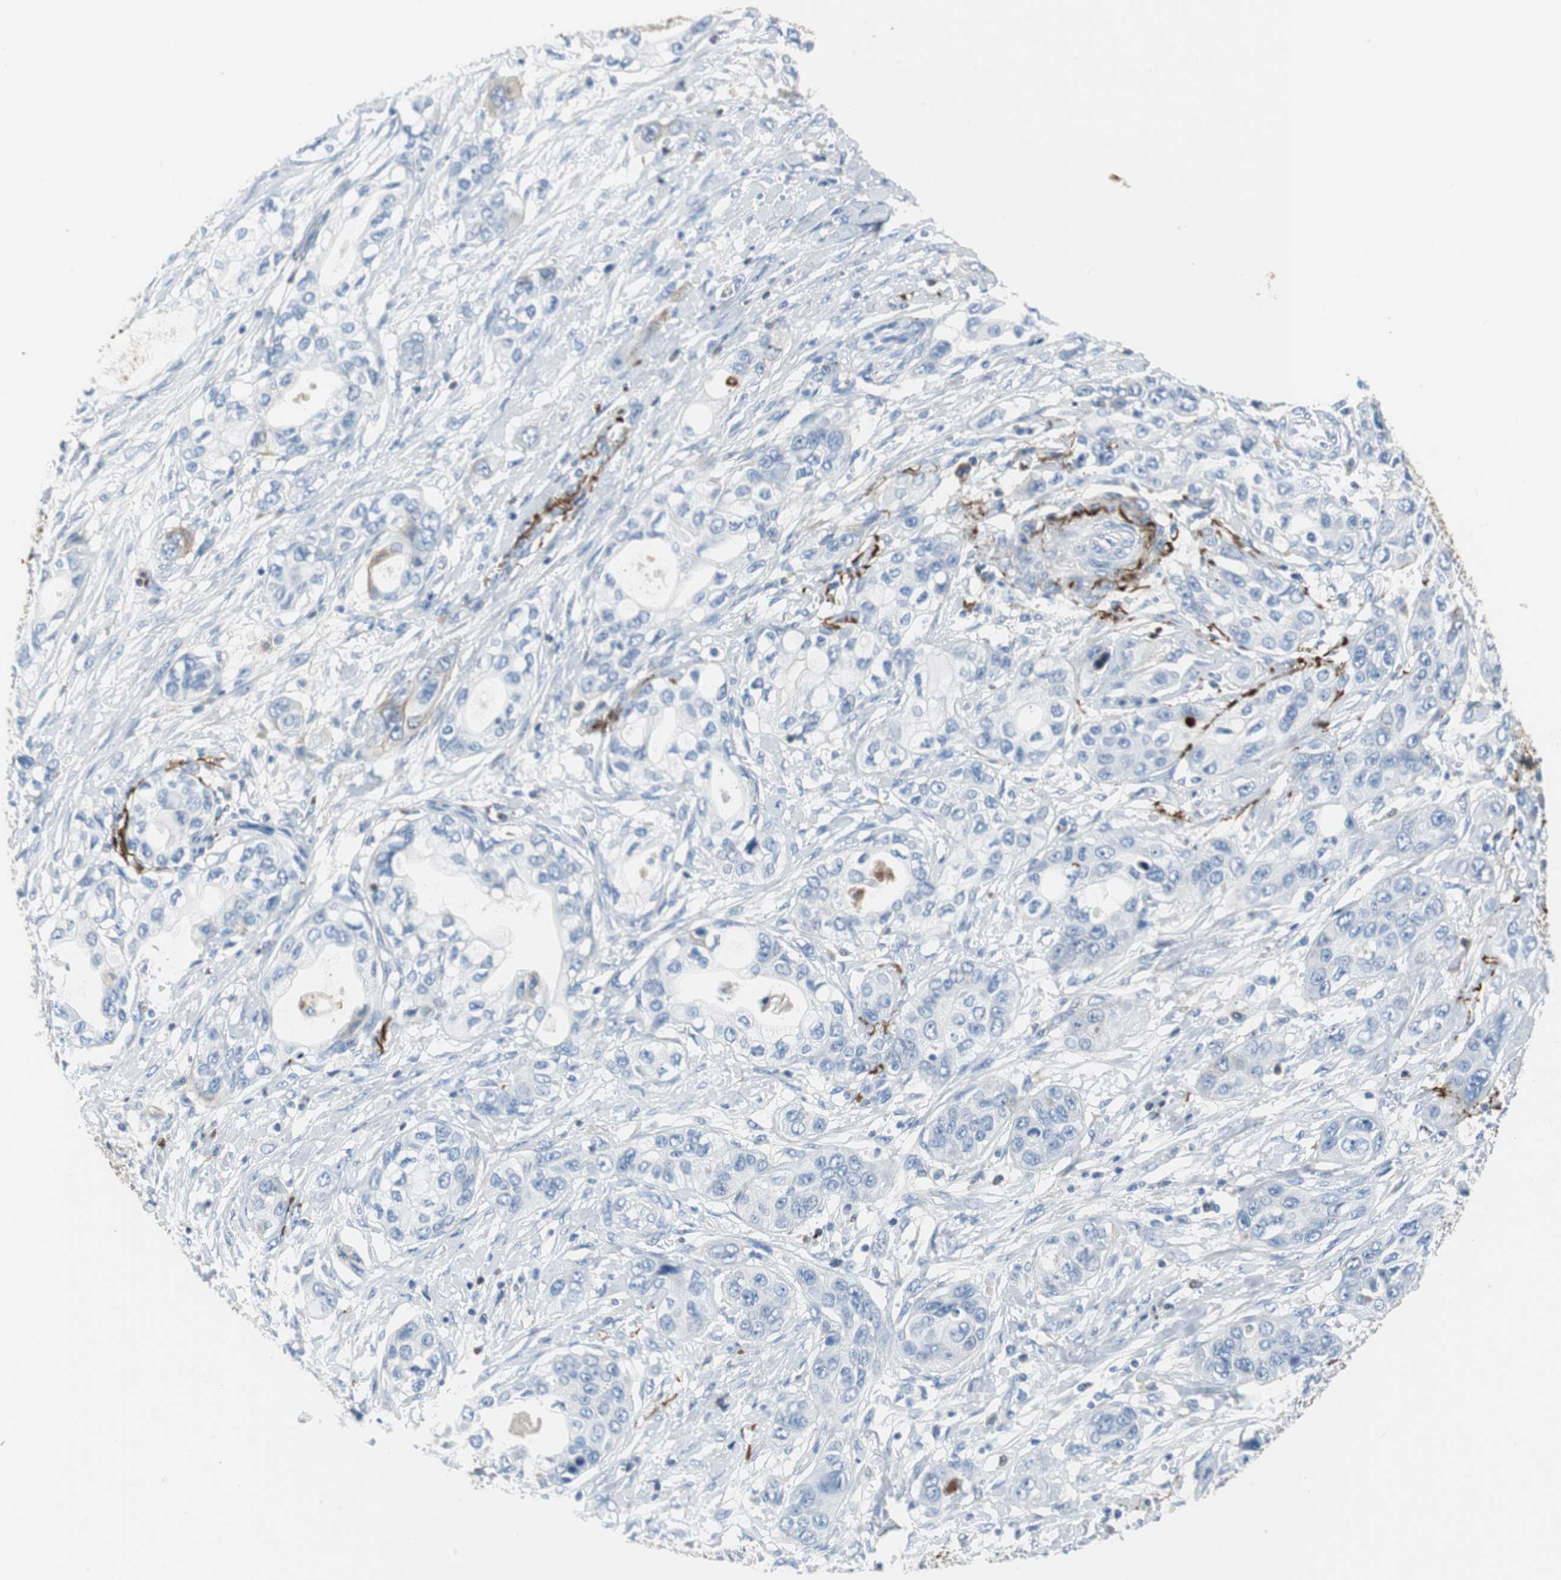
{"staining": {"intensity": "negative", "quantity": "none", "location": "none"}, "tissue": "pancreatic cancer", "cell_type": "Tumor cells", "image_type": "cancer", "snomed": [{"axis": "morphology", "description": "Adenocarcinoma, NOS"}, {"axis": "topography", "description": "Pancreas"}], "caption": "IHC of human pancreatic cancer exhibits no positivity in tumor cells.", "gene": "APCS", "patient": {"sex": "female", "age": 70}}